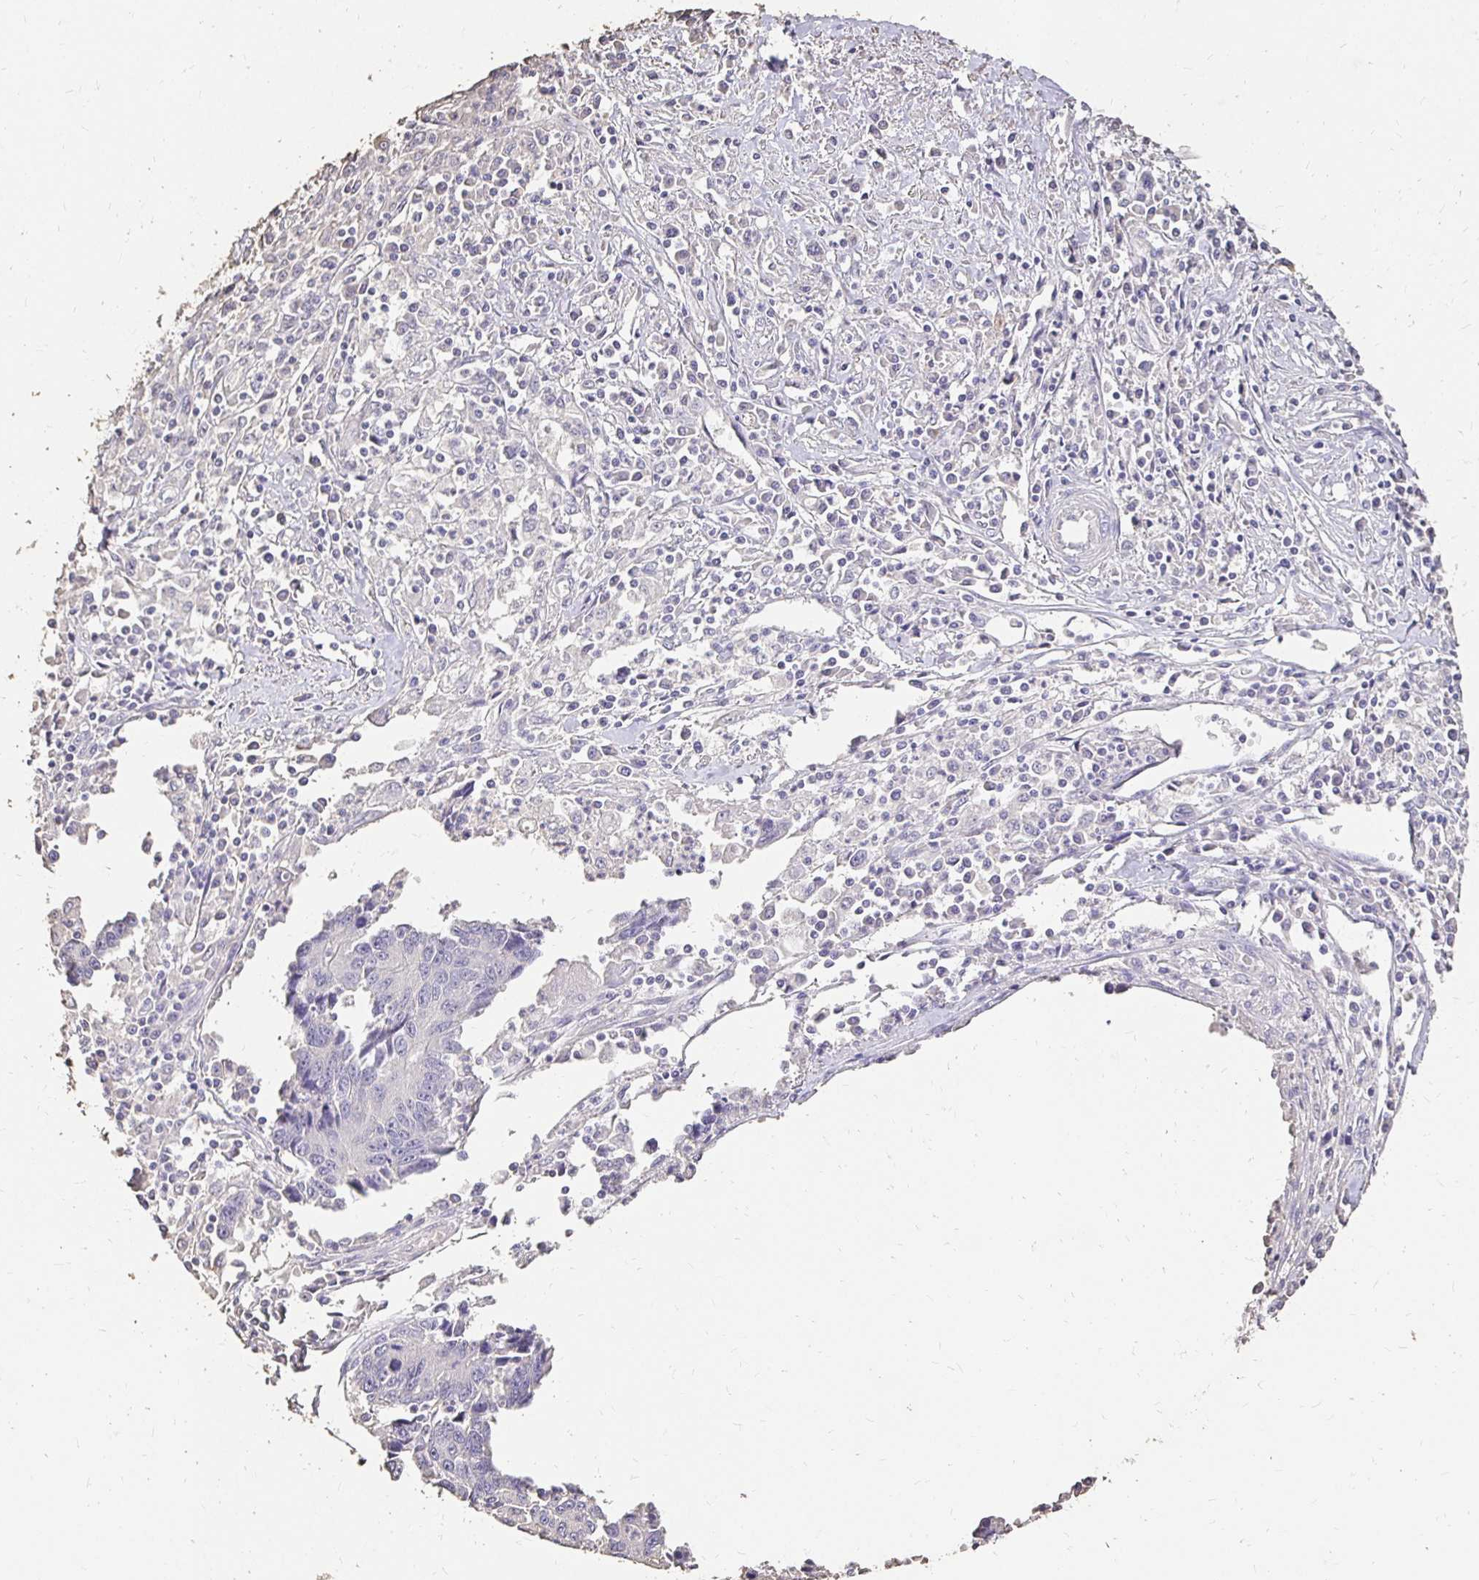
{"staining": {"intensity": "negative", "quantity": "none", "location": "none"}, "tissue": "liver cancer", "cell_type": "Tumor cells", "image_type": "cancer", "snomed": [{"axis": "morphology", "description": "Cholangiocarcinoma"}, {"axis": "topography", "description": "Liver"}], "caption": "DAB (3,3'-diaminobenzidine) immunohistochemical staining of cholangiocarcinoma (liver) displays no significant expression in tumor cells. (DAB immunohistochemistry visualized using brightfield microscopy, high magnification).", "gene": "UGT1A6", "patient": {"sex": "male", "age": 65}}